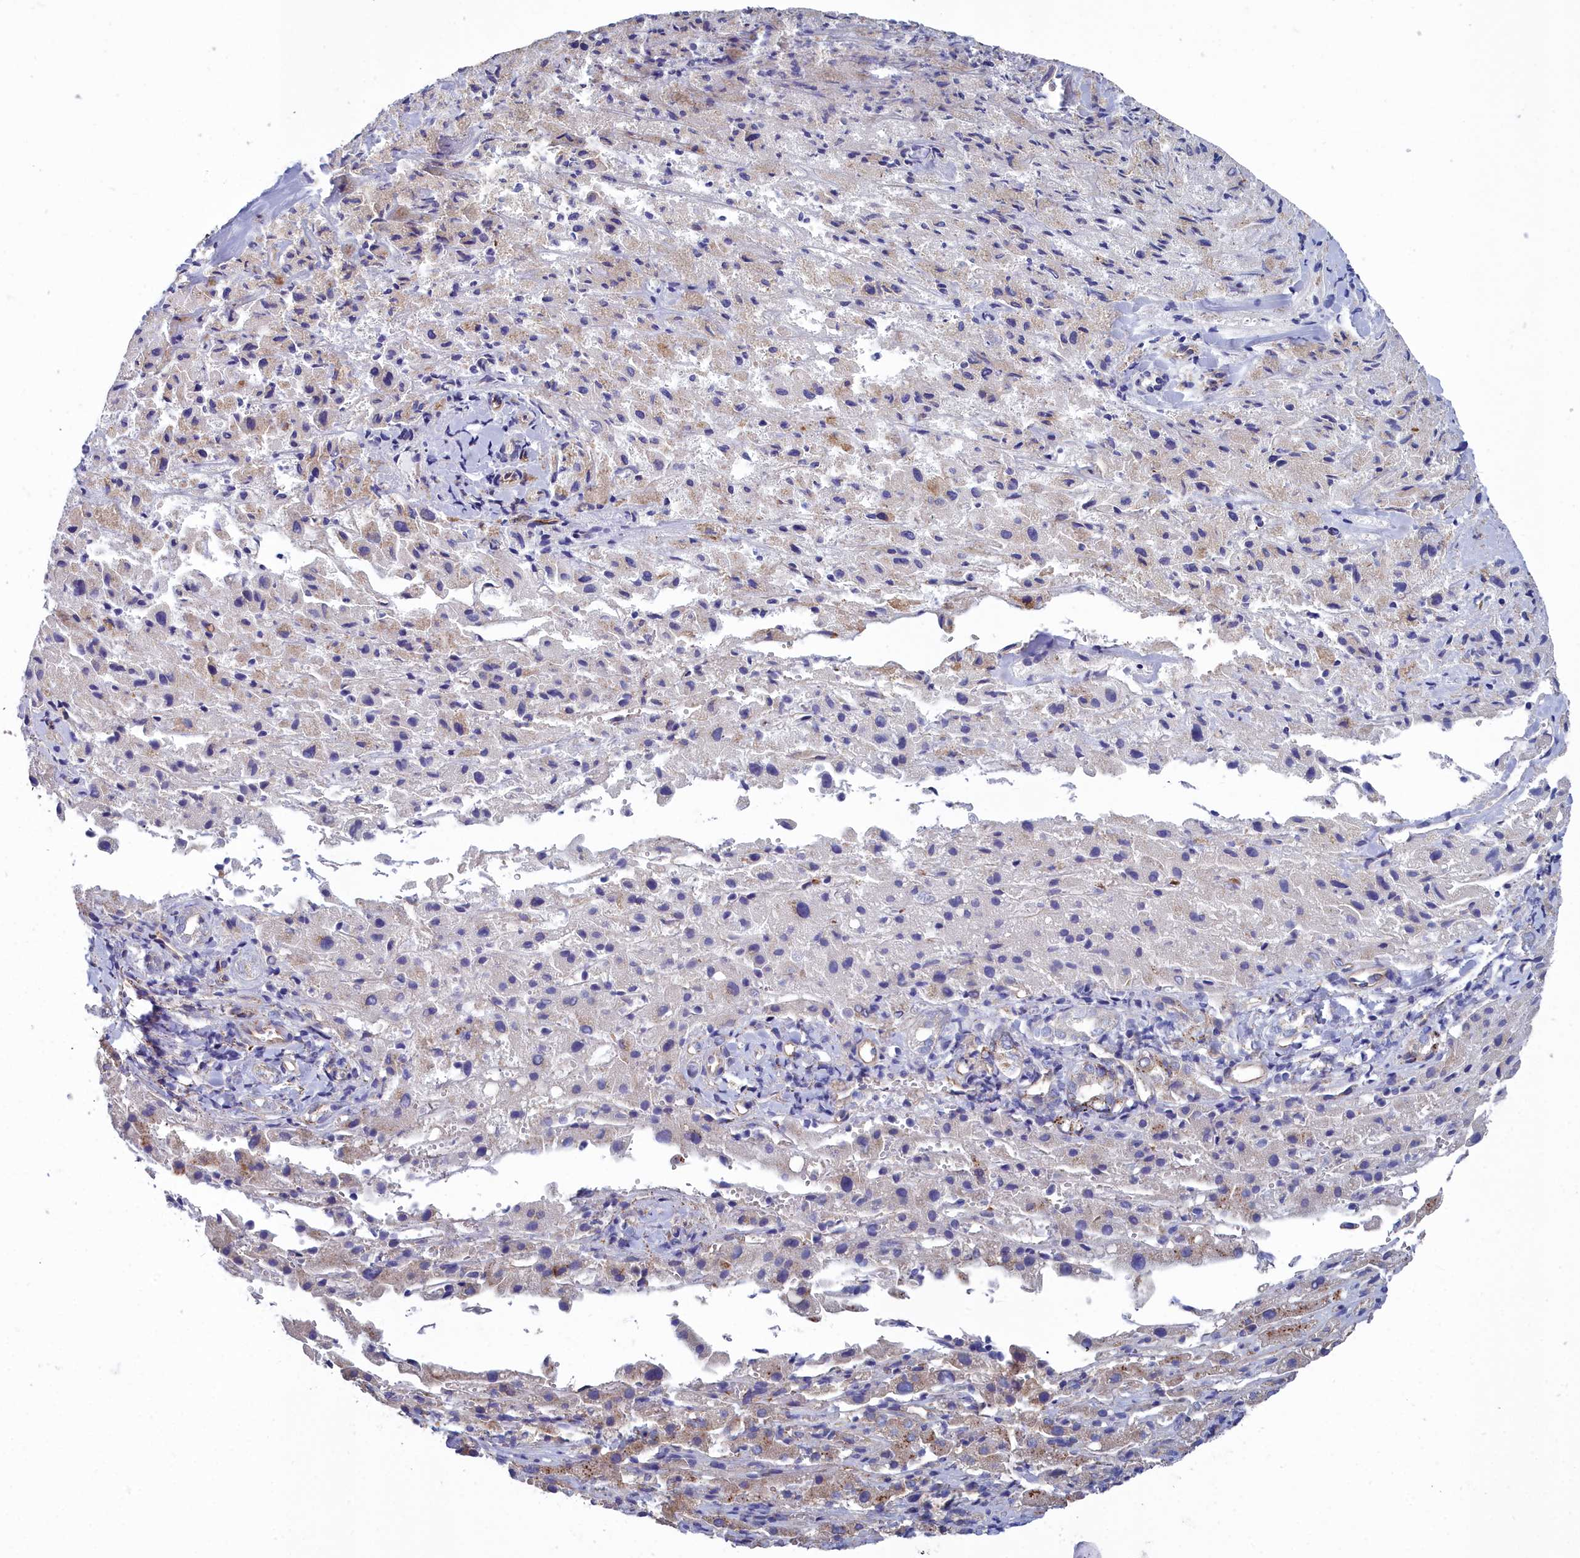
{"staining": {"intensity": "negative", "quantity": "none", "location": "none"}, "tissue": "liver cancer", "cell_type": "Tumor cells", "image_type": "cancer", "snomed": [{"axis": "morphology", "description": "Carcinoma, Hepatocellular, NOS"}, {"axis": "topography", "description": "Liver"}], "caption": "An immunohistochemistry (IHC) image of hepatocellular carcinoma (liver) is shown. There is no staining in tumor cells of hepatocellular carcinoma (liver).", "gene": "RDX", "patient": {"sex": "female", "age": 58}}